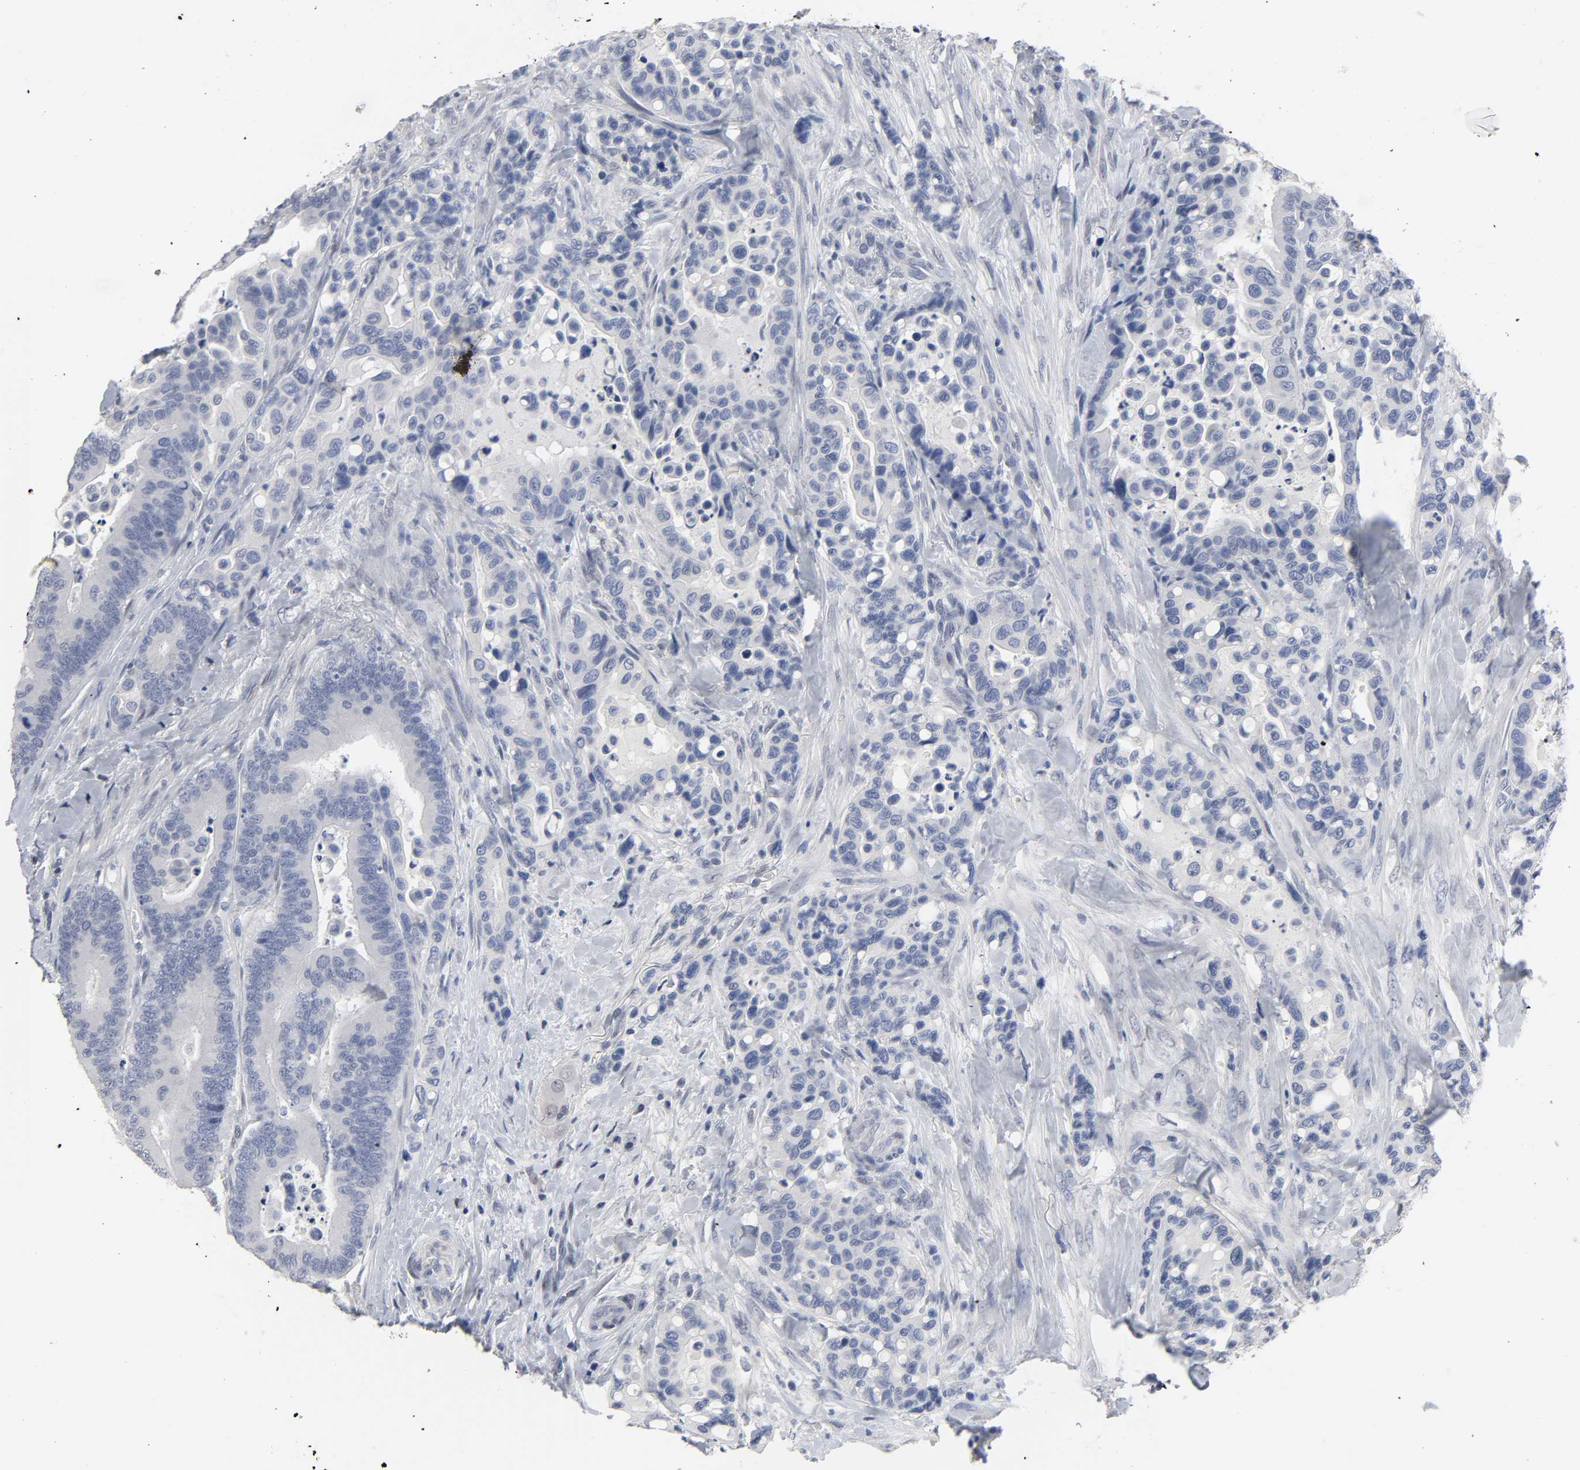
{"staining": {"intensity": "negative", "quantity": "none", "location": "none"}, "tissue": "colorectal cancer", "cell_type": "Tumor cells", "image_type": "cancer", "snomed": [{"axis": "morphology", "description": "Normal tissue, NOS"}, {"axis": "morphology", "description": "Adenocarcinoma, NOS"}, {"axis": "topography", "description": "Colon"}], "caption": "This photomicrograph is of adenocarcinoma (colorectal) stained with immunohistochemistry (IHC) to label a protein in brown with the nuclei are counter-stained blue. There is no expression in tumor cells.", "gene": "SALL2", "patient": {"sex": "male", "age": 82}}